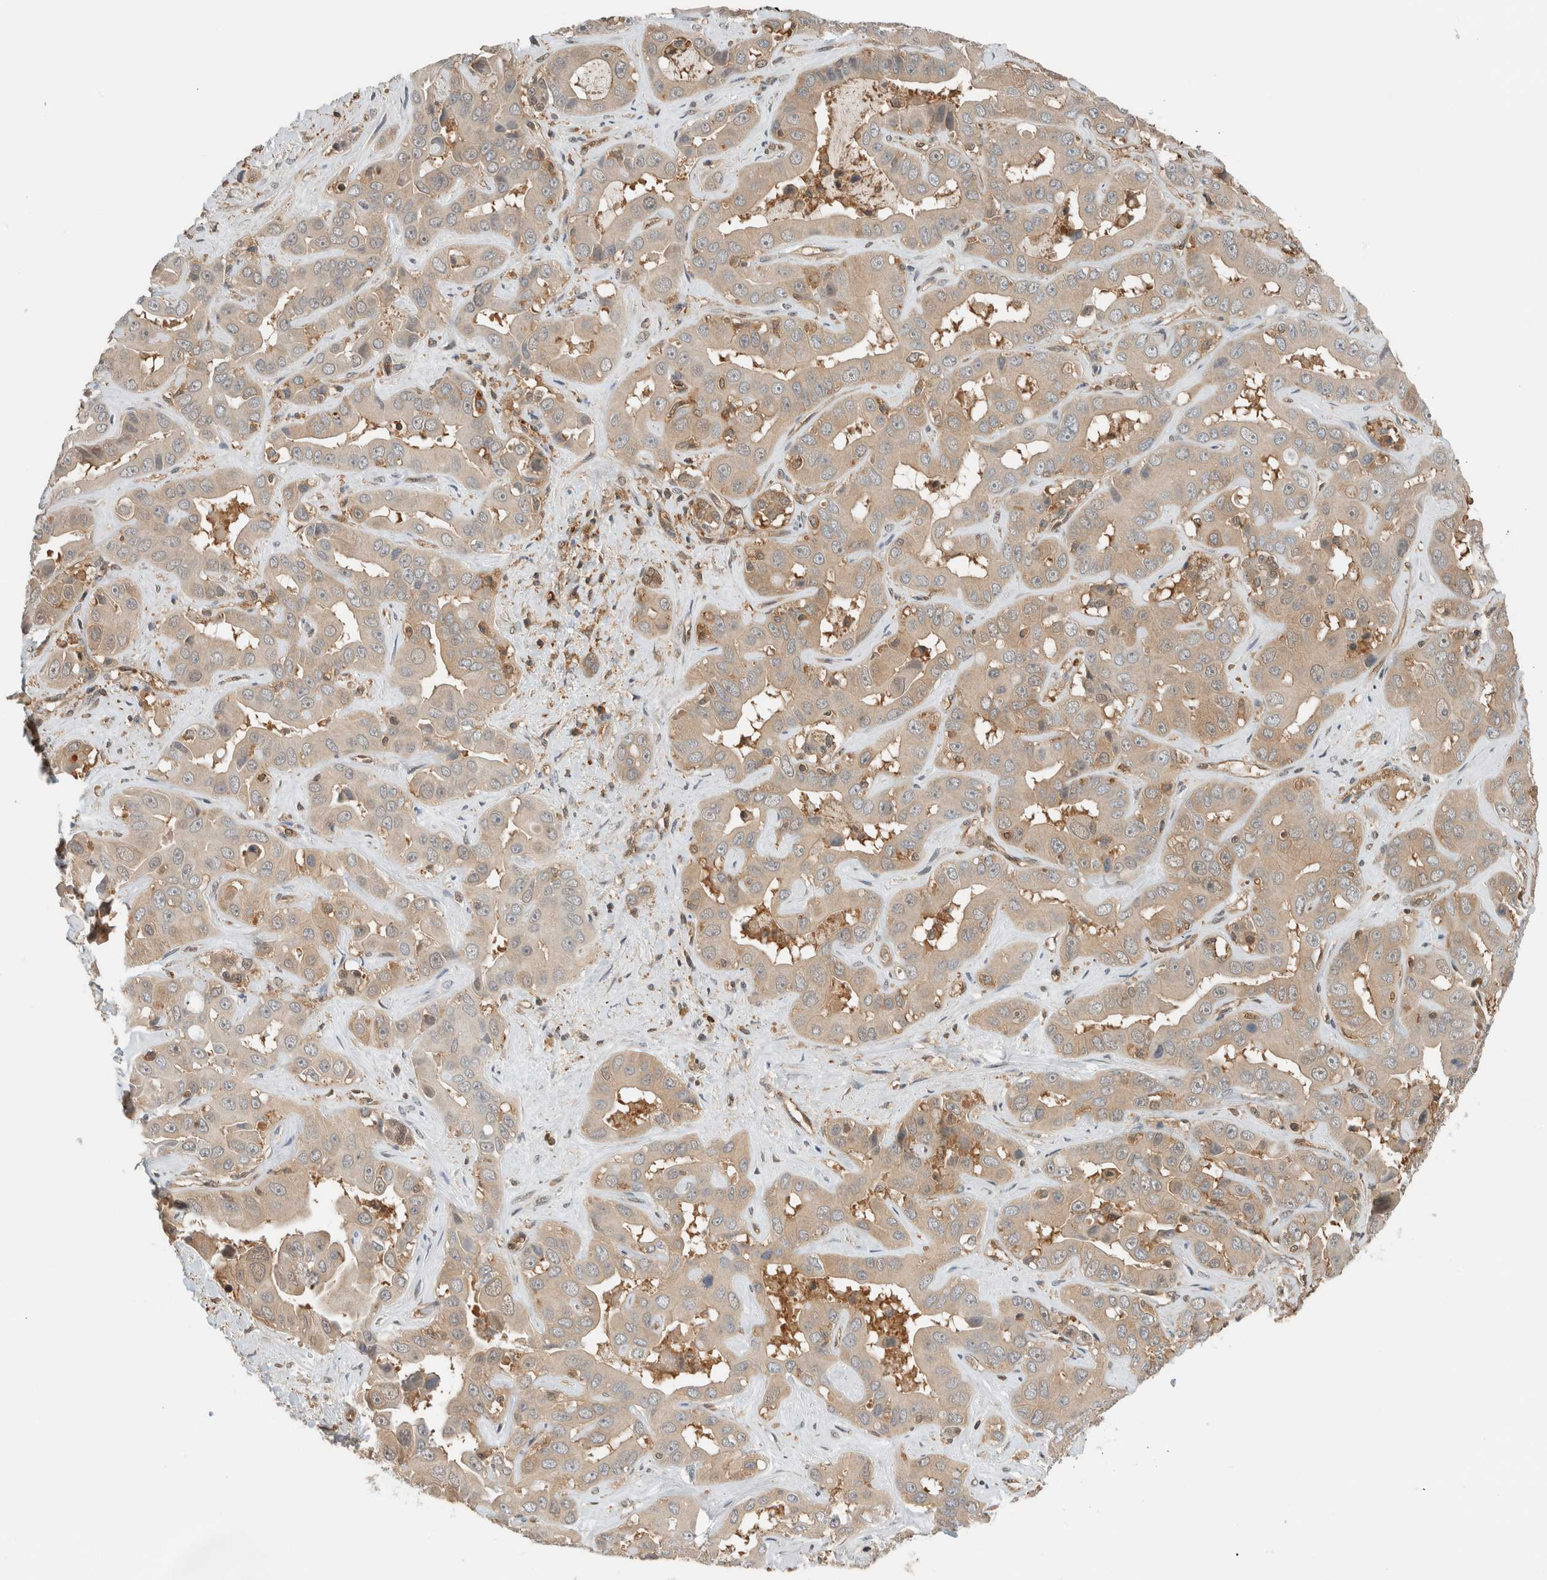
{"staining": {"intensity": "weak", "quantity": "25%-75%", "location": "cytoplasmic/membranous"}, "tissue": "liver cancer", "cell_type": "Tumor cells", "image_type": "cancer", "snomed": [{"axis": "morphology", "description": "Cholangiocarcinoma"}, {"axis": "topography", "description": "Liver"}], "caption": "Immunohistochemical staining of liver cancer (cholangiocarcinoma) reveals low levels of weak cytoplasmic/membranous staining in about 25%-75% of tumor cells.", "gene": "PFDN4", "patient": {"sex": "female", "age": 52}}